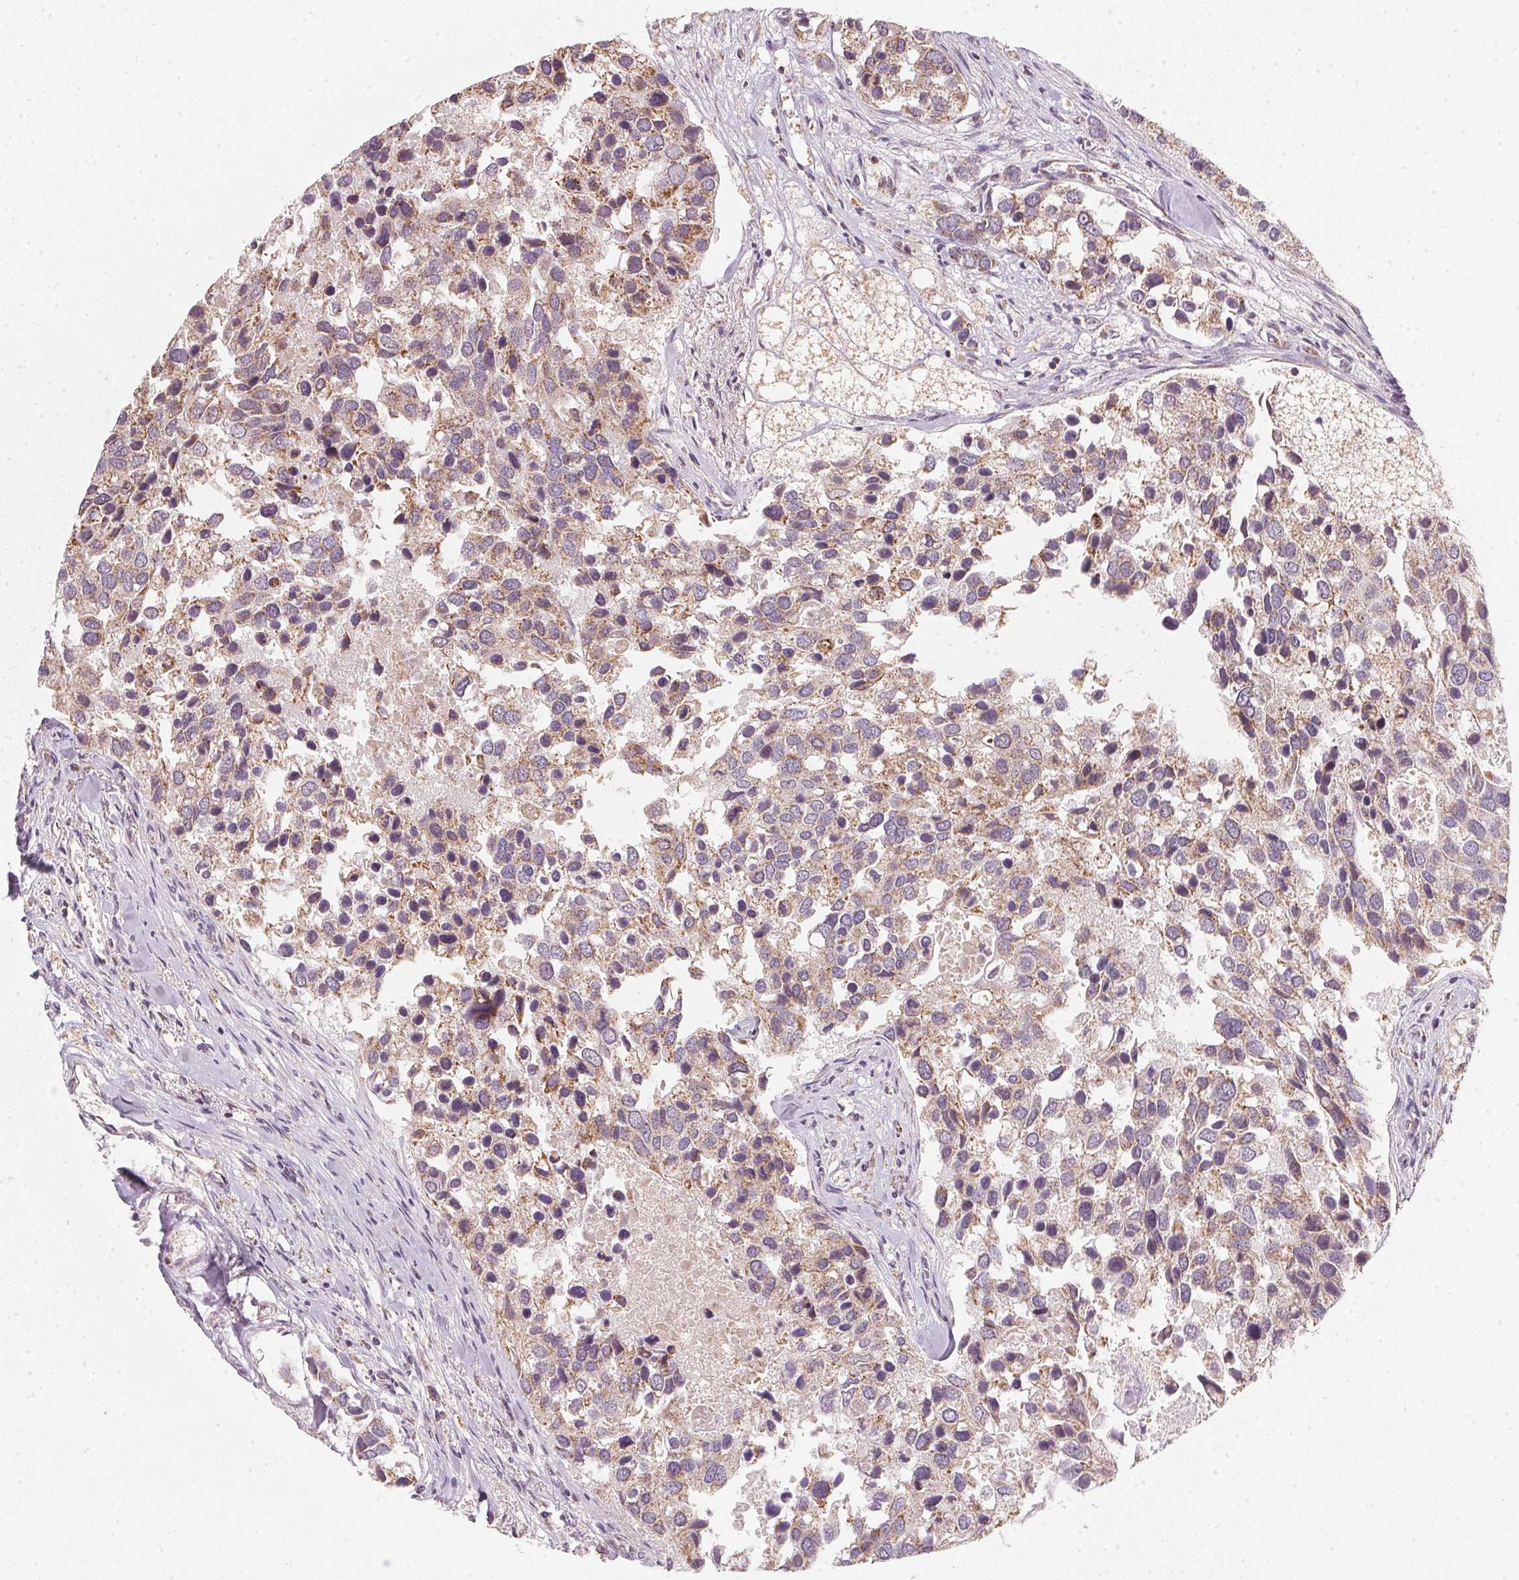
{"staining": {"intensity": "weak", "quantity": ">75%", "location": "cytoplasmic/membranous"}, "tissue": "breast cancer", "cell_type": "Tumor cells", "image_type": "cancer", "snomed": [{"axis": "morphology", "description": "Duct carcinoma"}, {"axis": "topography", "description": "Breast"}], "caption": "Immunohistochemistry (IHC) (DAB) staining of infiltrating ductal carcinoma (breast) exhibits weak cytoplasmic/membranous protein expression in approximately >75% of tumor cells. (IHC, brightfield microscopy, high magnification).", "gene": "COQ7", "patient": {"sex": "female", "age": 83}}